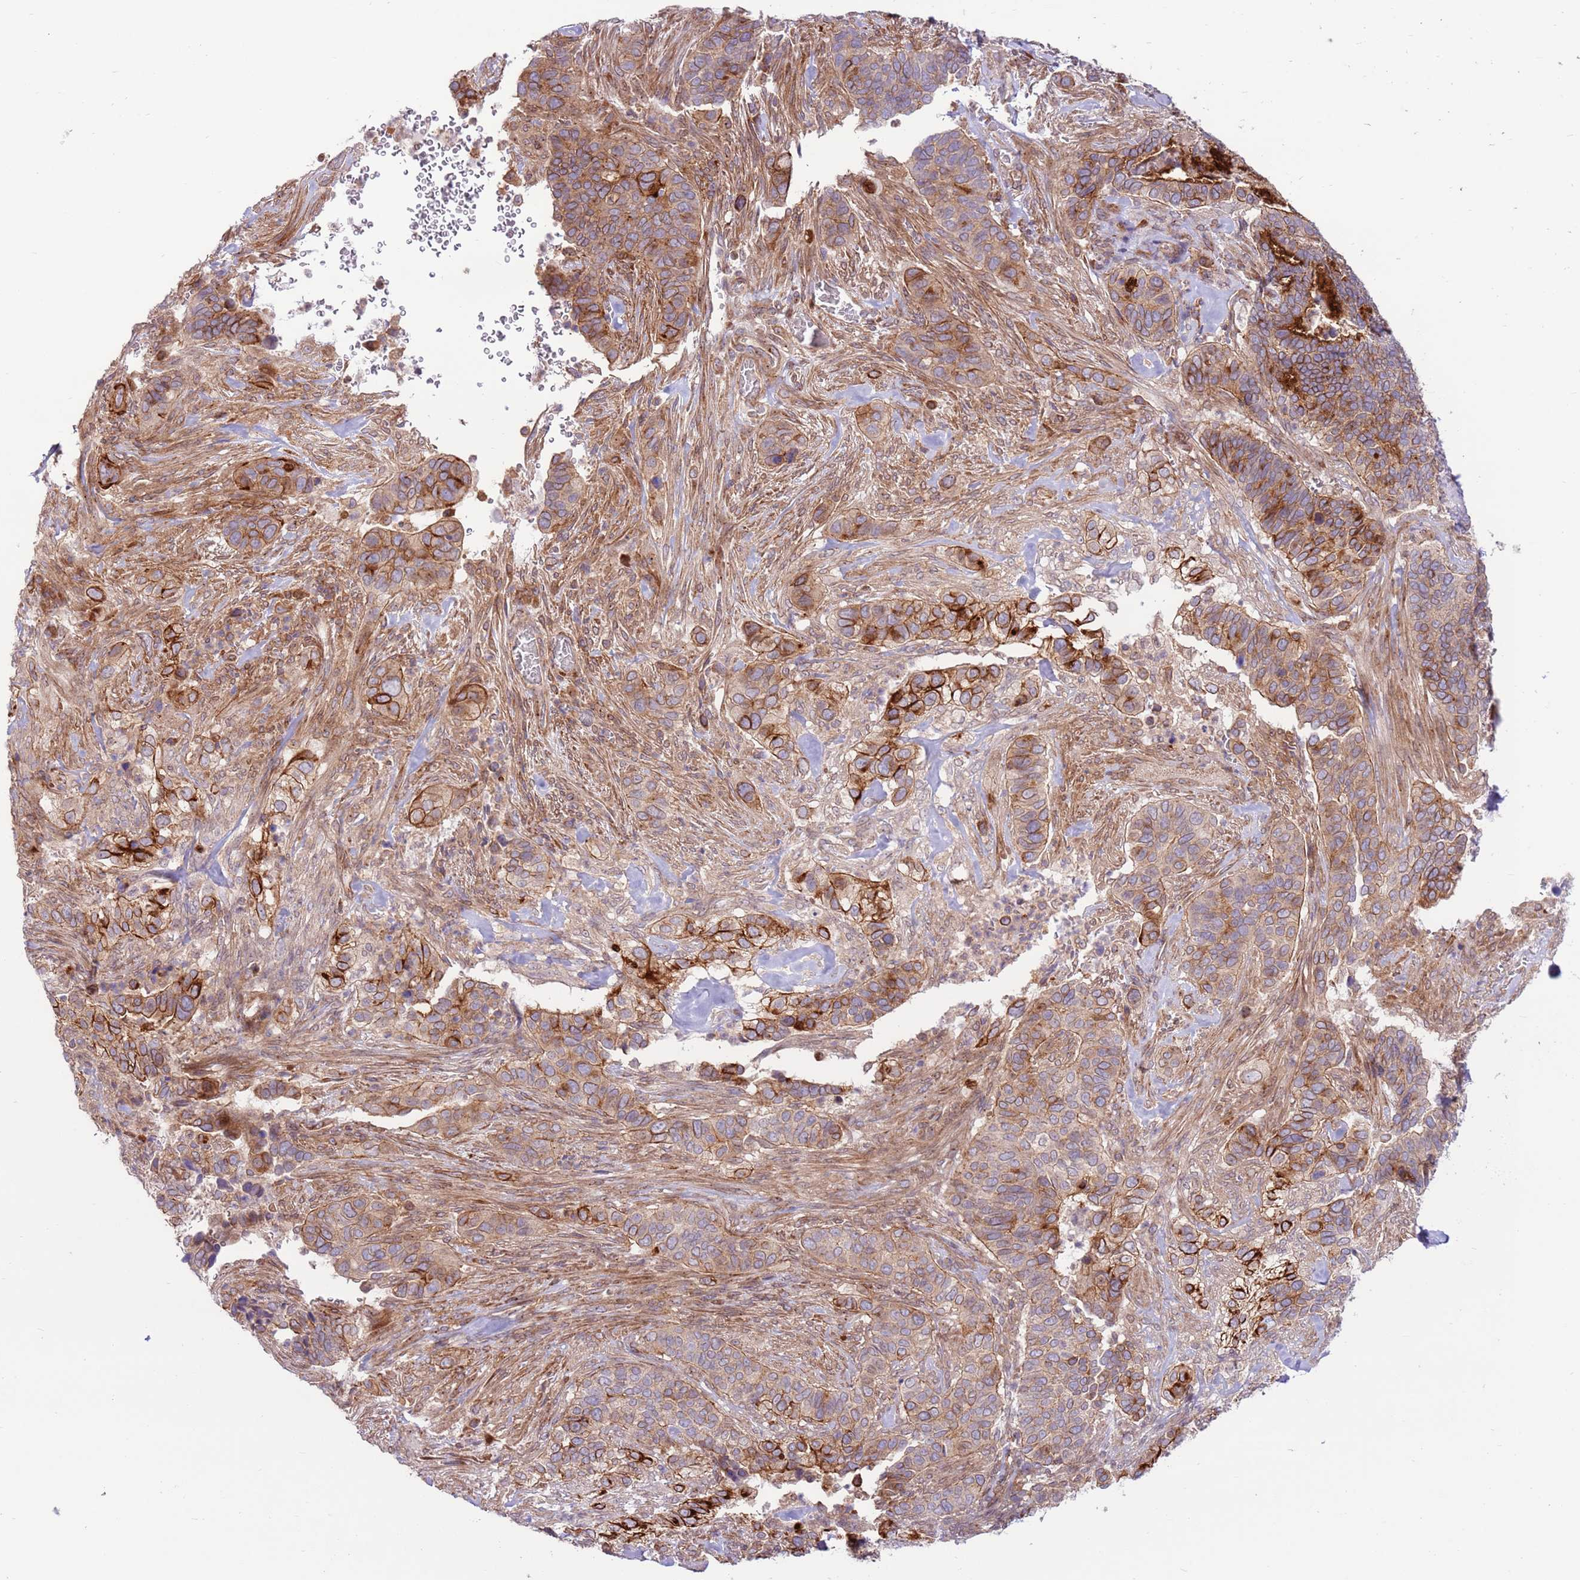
{"staining": {"intensity": "strong", "quantity": "25%-75%", "location": "cytoplasmic/membranous"}, "tissue": "cervical cancer", "cell_type": "Tumor cells", "image_type": "cancer", "snomed": [{"axis": "morphology", "description": "Squamous cell carcinoma, NOS"}, {"axis": "topography", "description": "Cervix"}], "caption": "Squamous cell carcinoma (cervical) stained with a brown dye exhibits strong cytoplasmic/membranous positive positivity in about 25%-75% of tumor cells.", "gene": "DDX19B", "patient": {"sex": "female", "age": 38}}